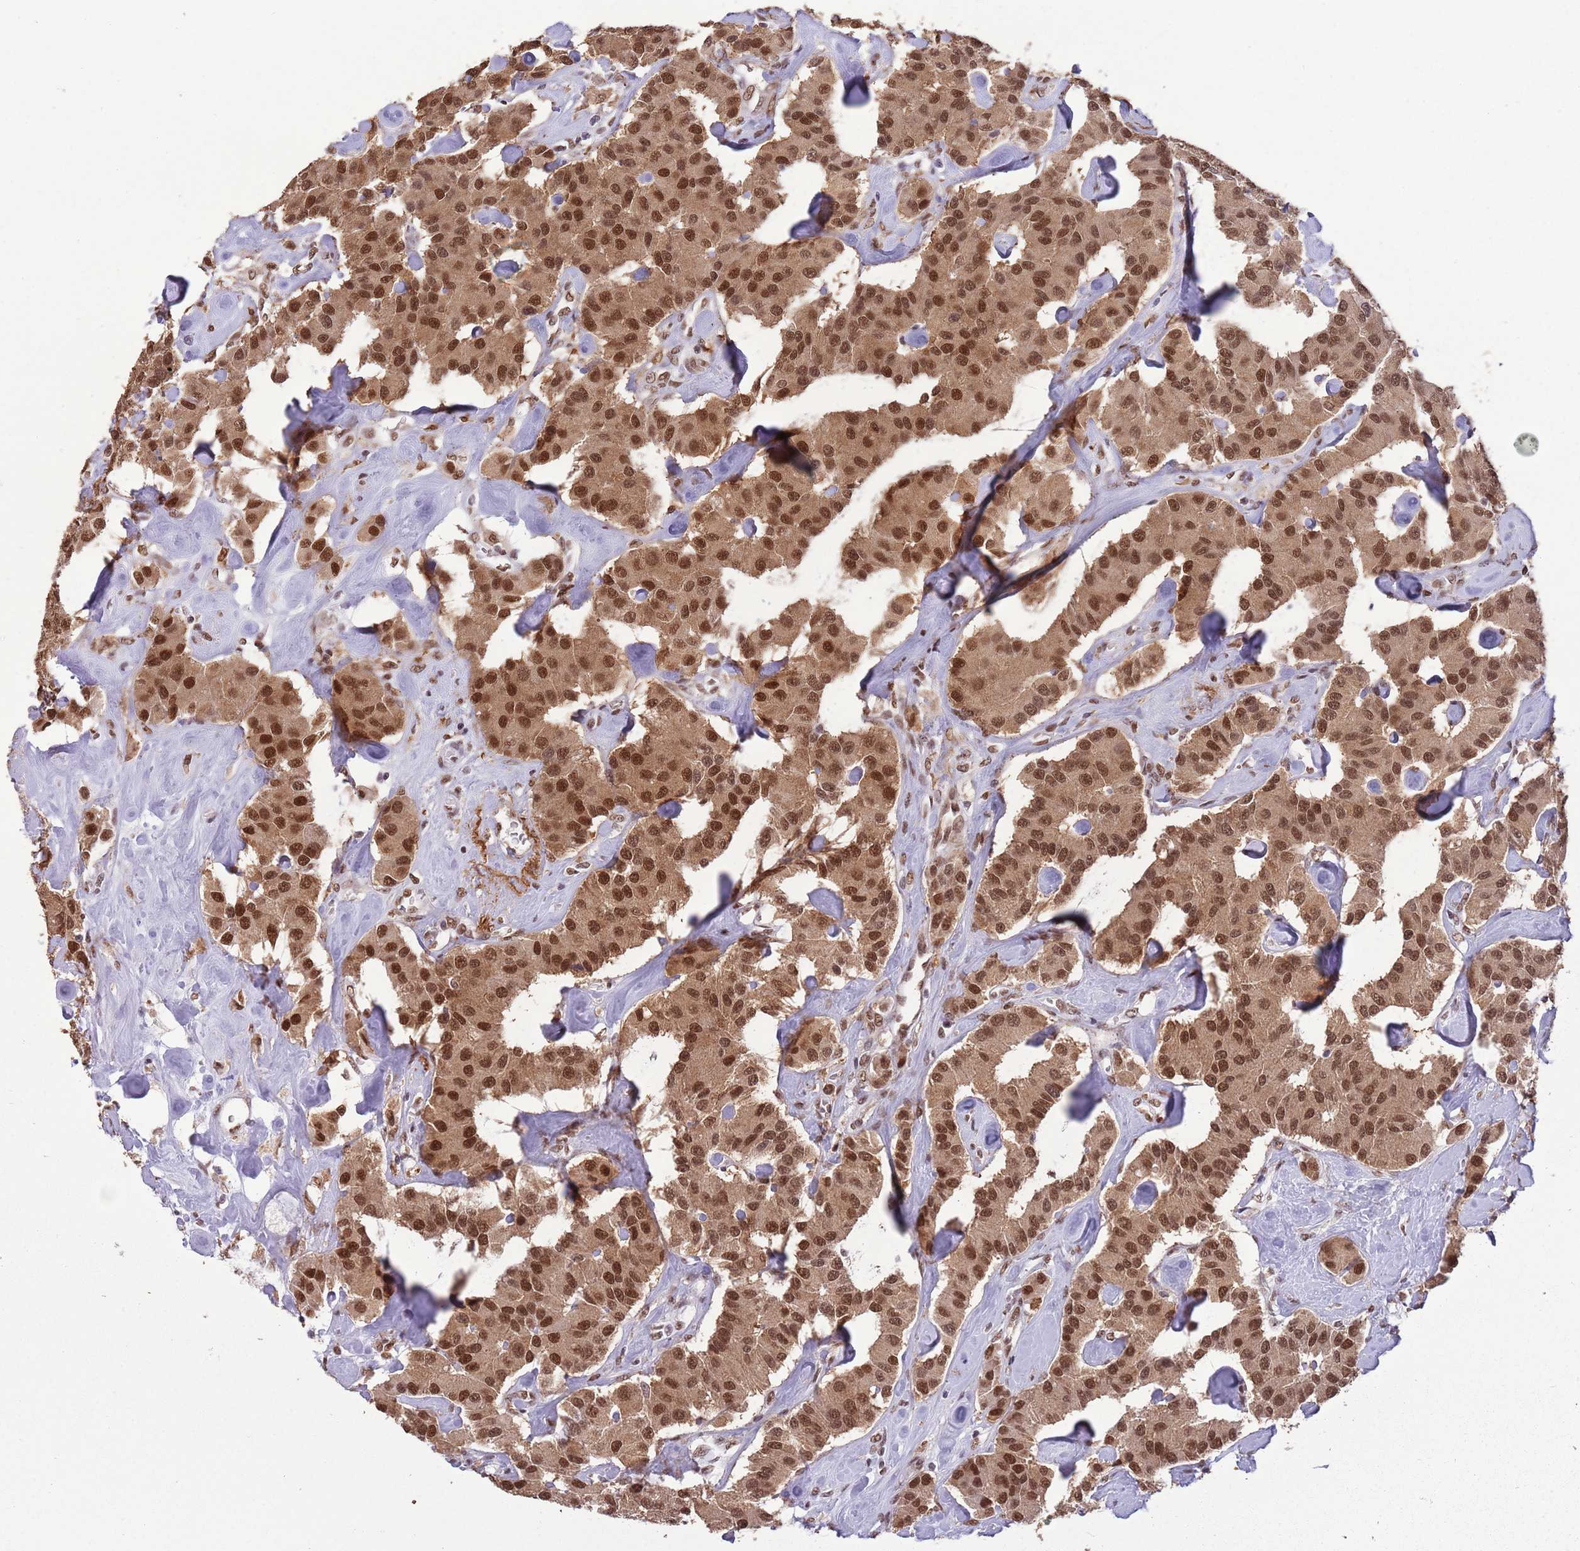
{"staining": {"intensity": "moderate", "quantity": ">75%", "location": "cytoplasmic/membranous,nuclear"}, "tissue": "carcinoid", "cell_type": "Tumor cells", "image_type": "cancer", "snomed": [{"axis": "morphology", "description": "Carcinoid, malignant, NOS"}, {"axis": "topography", "description": "Pancreas"}], "caption": "Carcinoid stained with immunohistochemistry (IHC) reveals moderate cytoplasmic/membranous and nuclear staining in approximately >75% of tumor cells. Nuclei are stained in blue.", "gene": "TRIM32", "patient": {"sex": "male", "age": 41}}